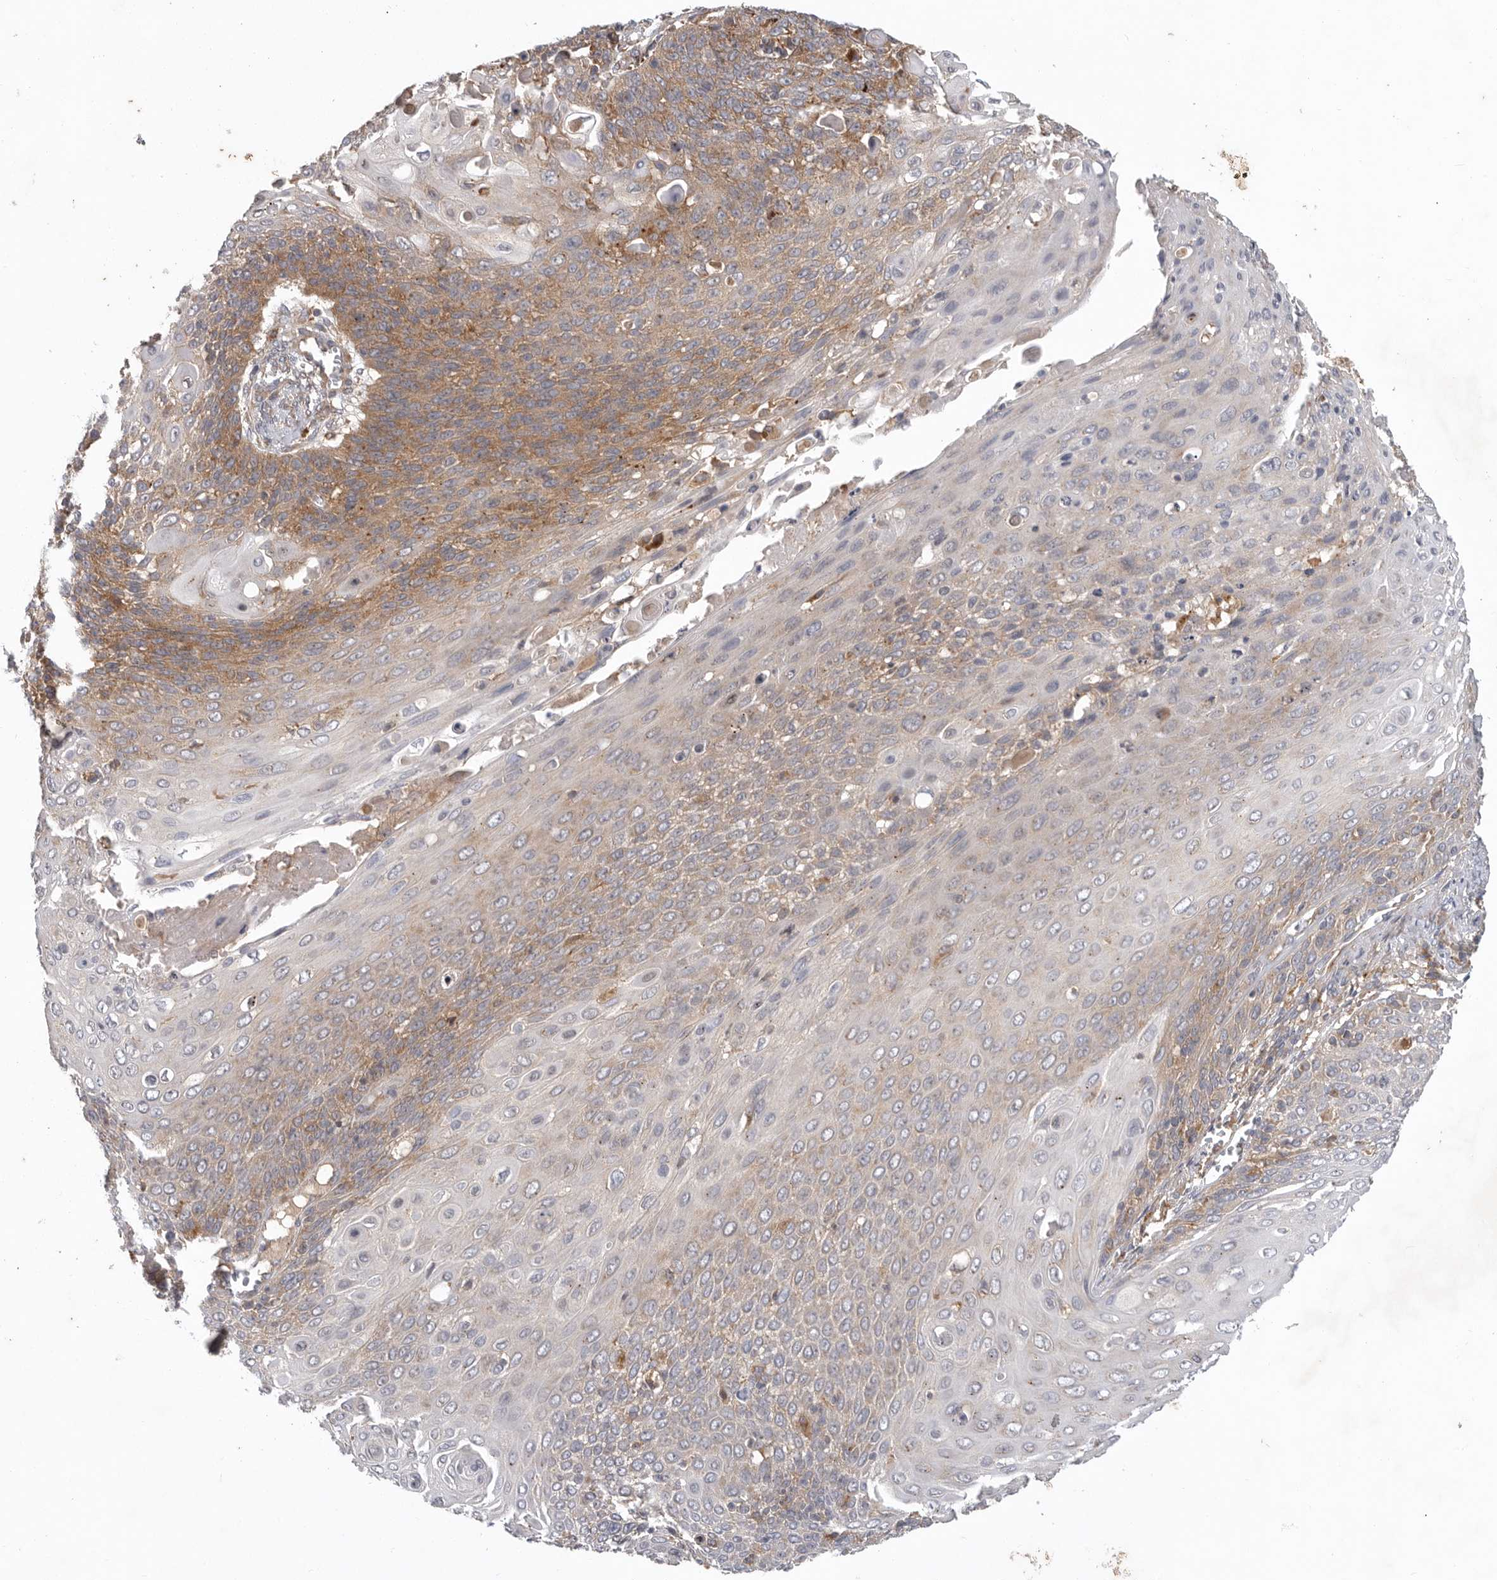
{"staining": {"intensity": "weak", "quantity": "<25%", "location": "cytoplasmic/membranous"}, "tissue": "cervical cancer", "cell_type": "Tumor cells", "image_type": "cancer", "snomed": [{"axis": "morphology", "description": "Squamous cell carcinoma, NOS"}, {"axis": "topography", "description": "Cervix"}], "caption": "This is an IHC micrograph of cervical cancer (squamous cell carcinoma). There is no expression in tumor cells.", "gene": "C1orf109", "patient": {"sex": "female", "age": 39}}